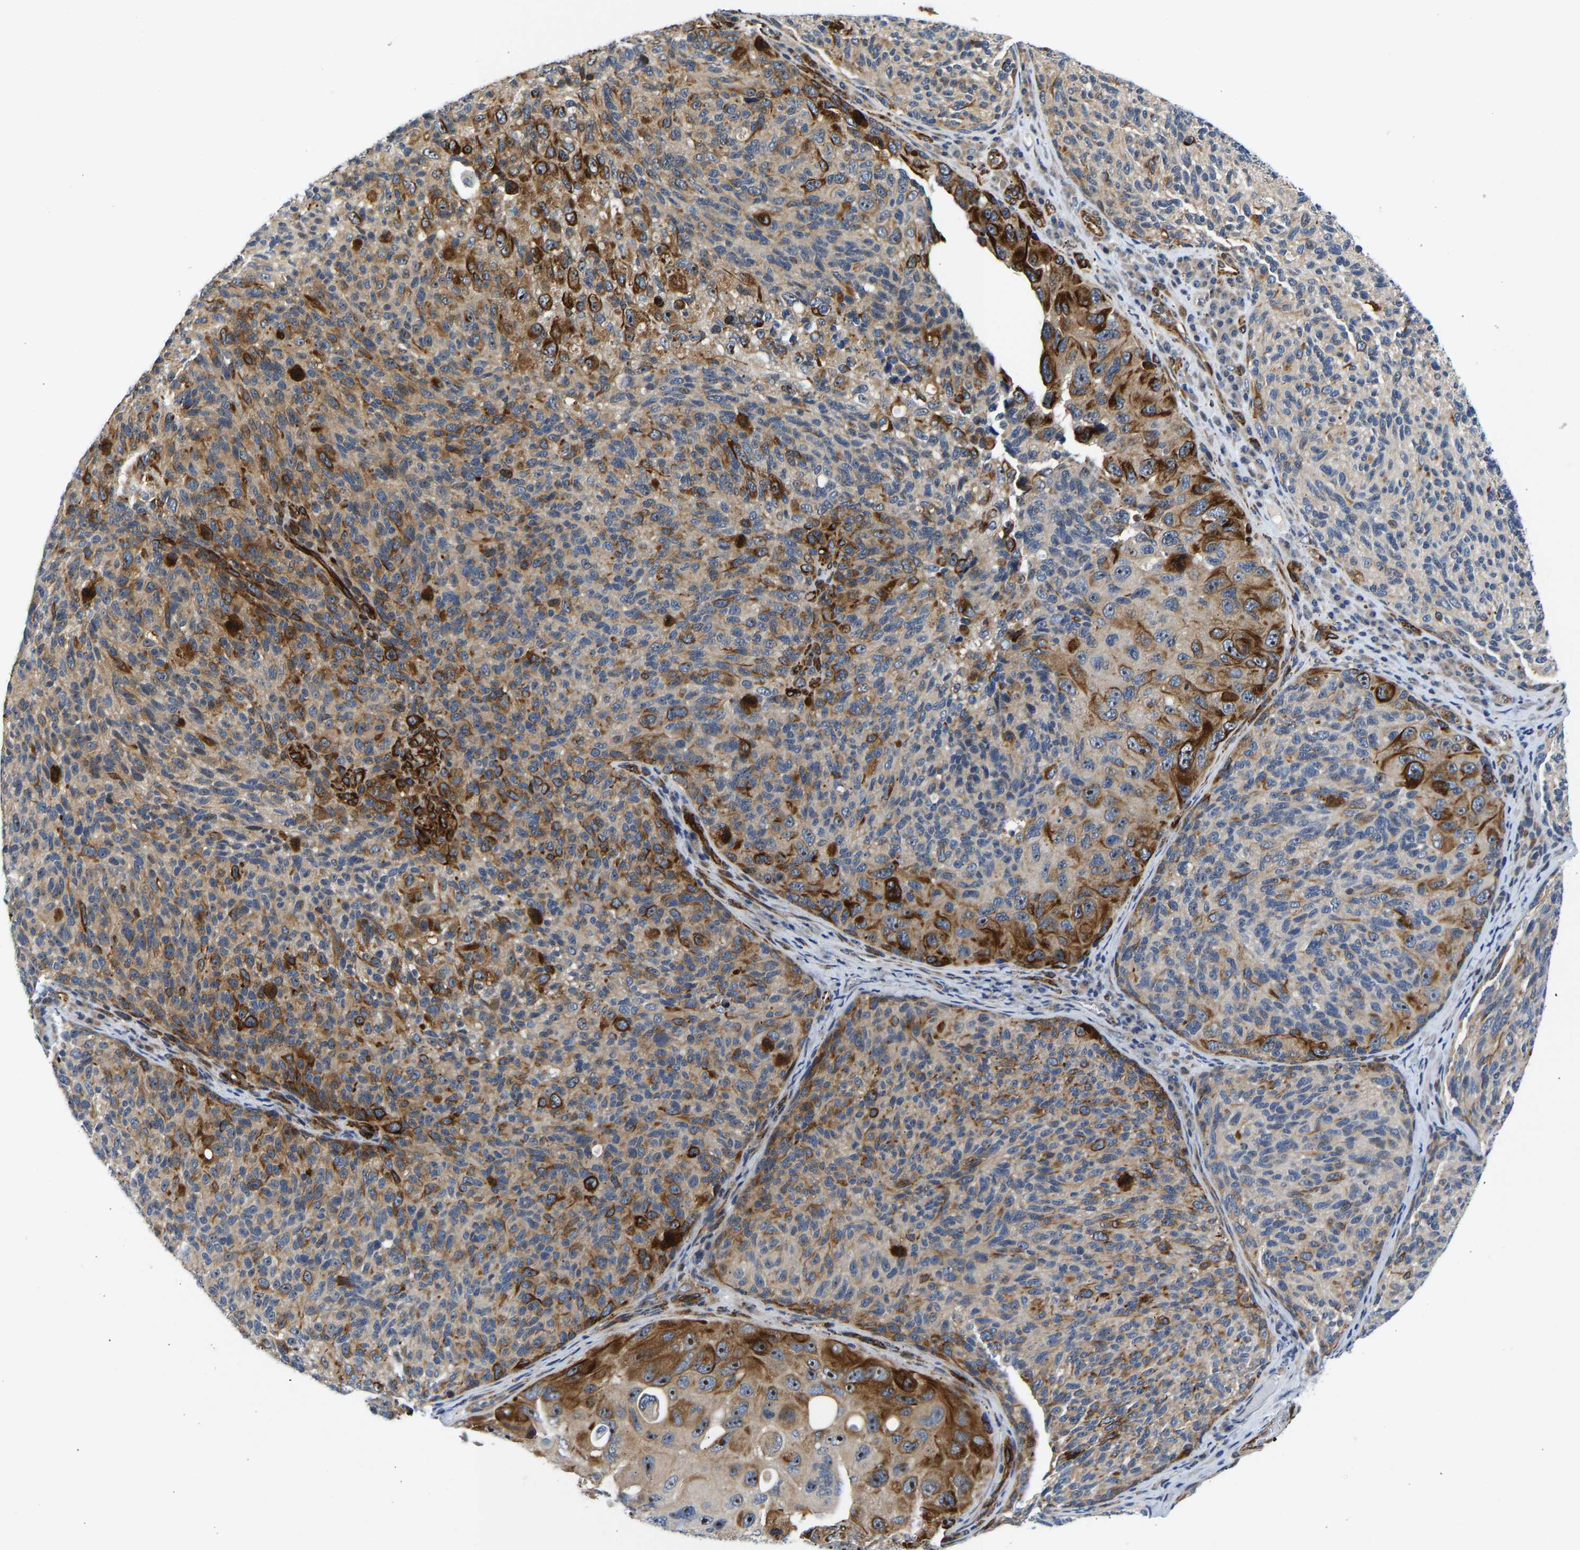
{"staining": {"intensity": "strong", "quantity": ">75%", "location": "cytoplasmic/membranous,nuclear"}, "tissue": "melanoma", "cell_type": "Tumor cells", "image_type": "cancer", "snomed": [{"axis": "morphology", "description": "Malignant melanoma, NOS"}, {"axis": "topography", "description": "Skin"}], "caption": "Protein staining shows strong cytoplasmic/membranous and nuclear staining in about >75% of tumor cells in malignant melanoma.", "gene": "RESF1", "patient": {"sex": "female", "age": 73}}